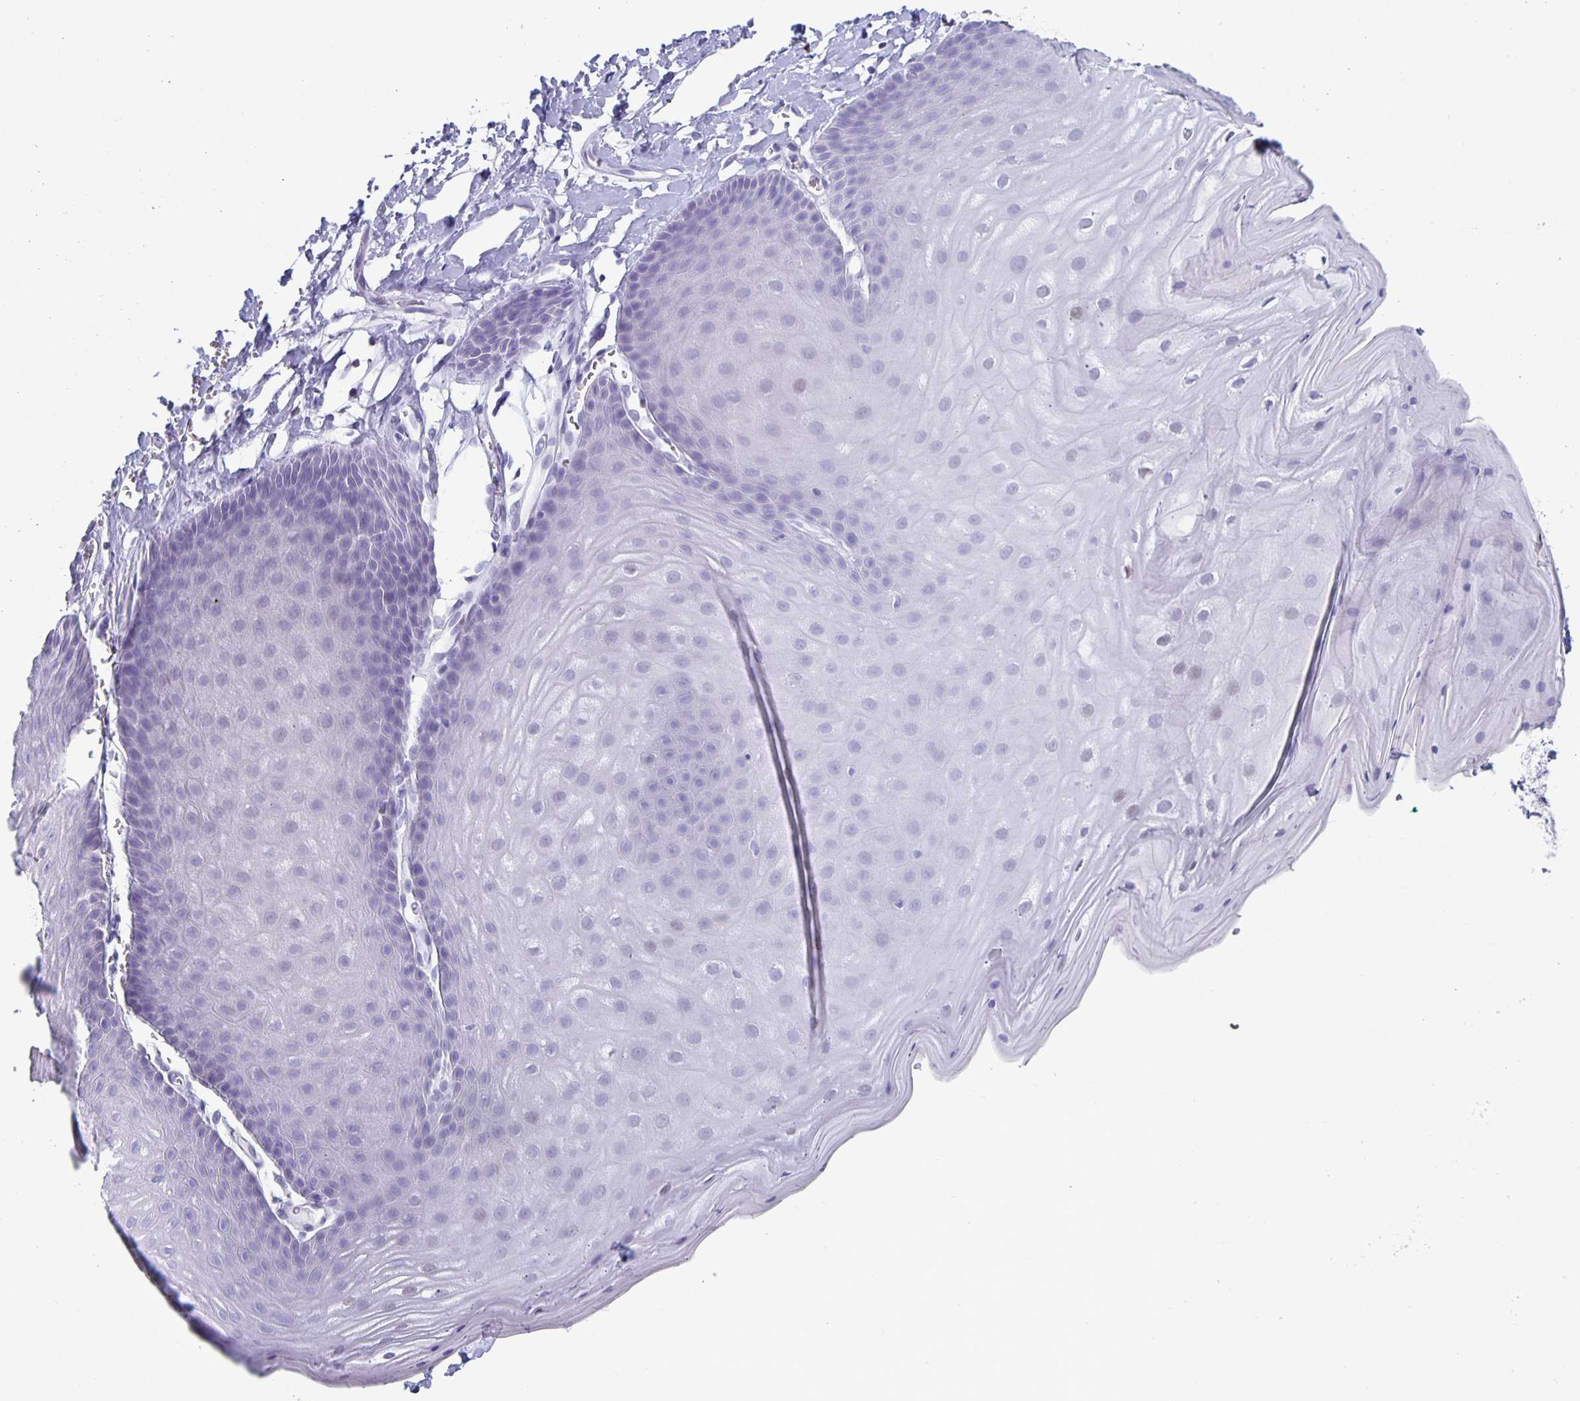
{"staining": {"intensity": "negative", "quantity": "none", "location": "none"}, "tissue": "skin", "cell_type": "Epidermal cells", "image_type": "normal", "snomed": [{"axis": "morphology", "description": "Normal tissue, NOS"}, {"axis": "topography", "description": "Anal"}], "caption": "Immunohistochemical staining of unremarkable skin displays no significant expression in epidermal cells. Nuclei are stained in blue.", "gene": "SATB2", "patient": {"sex": "male", "age": 53}}